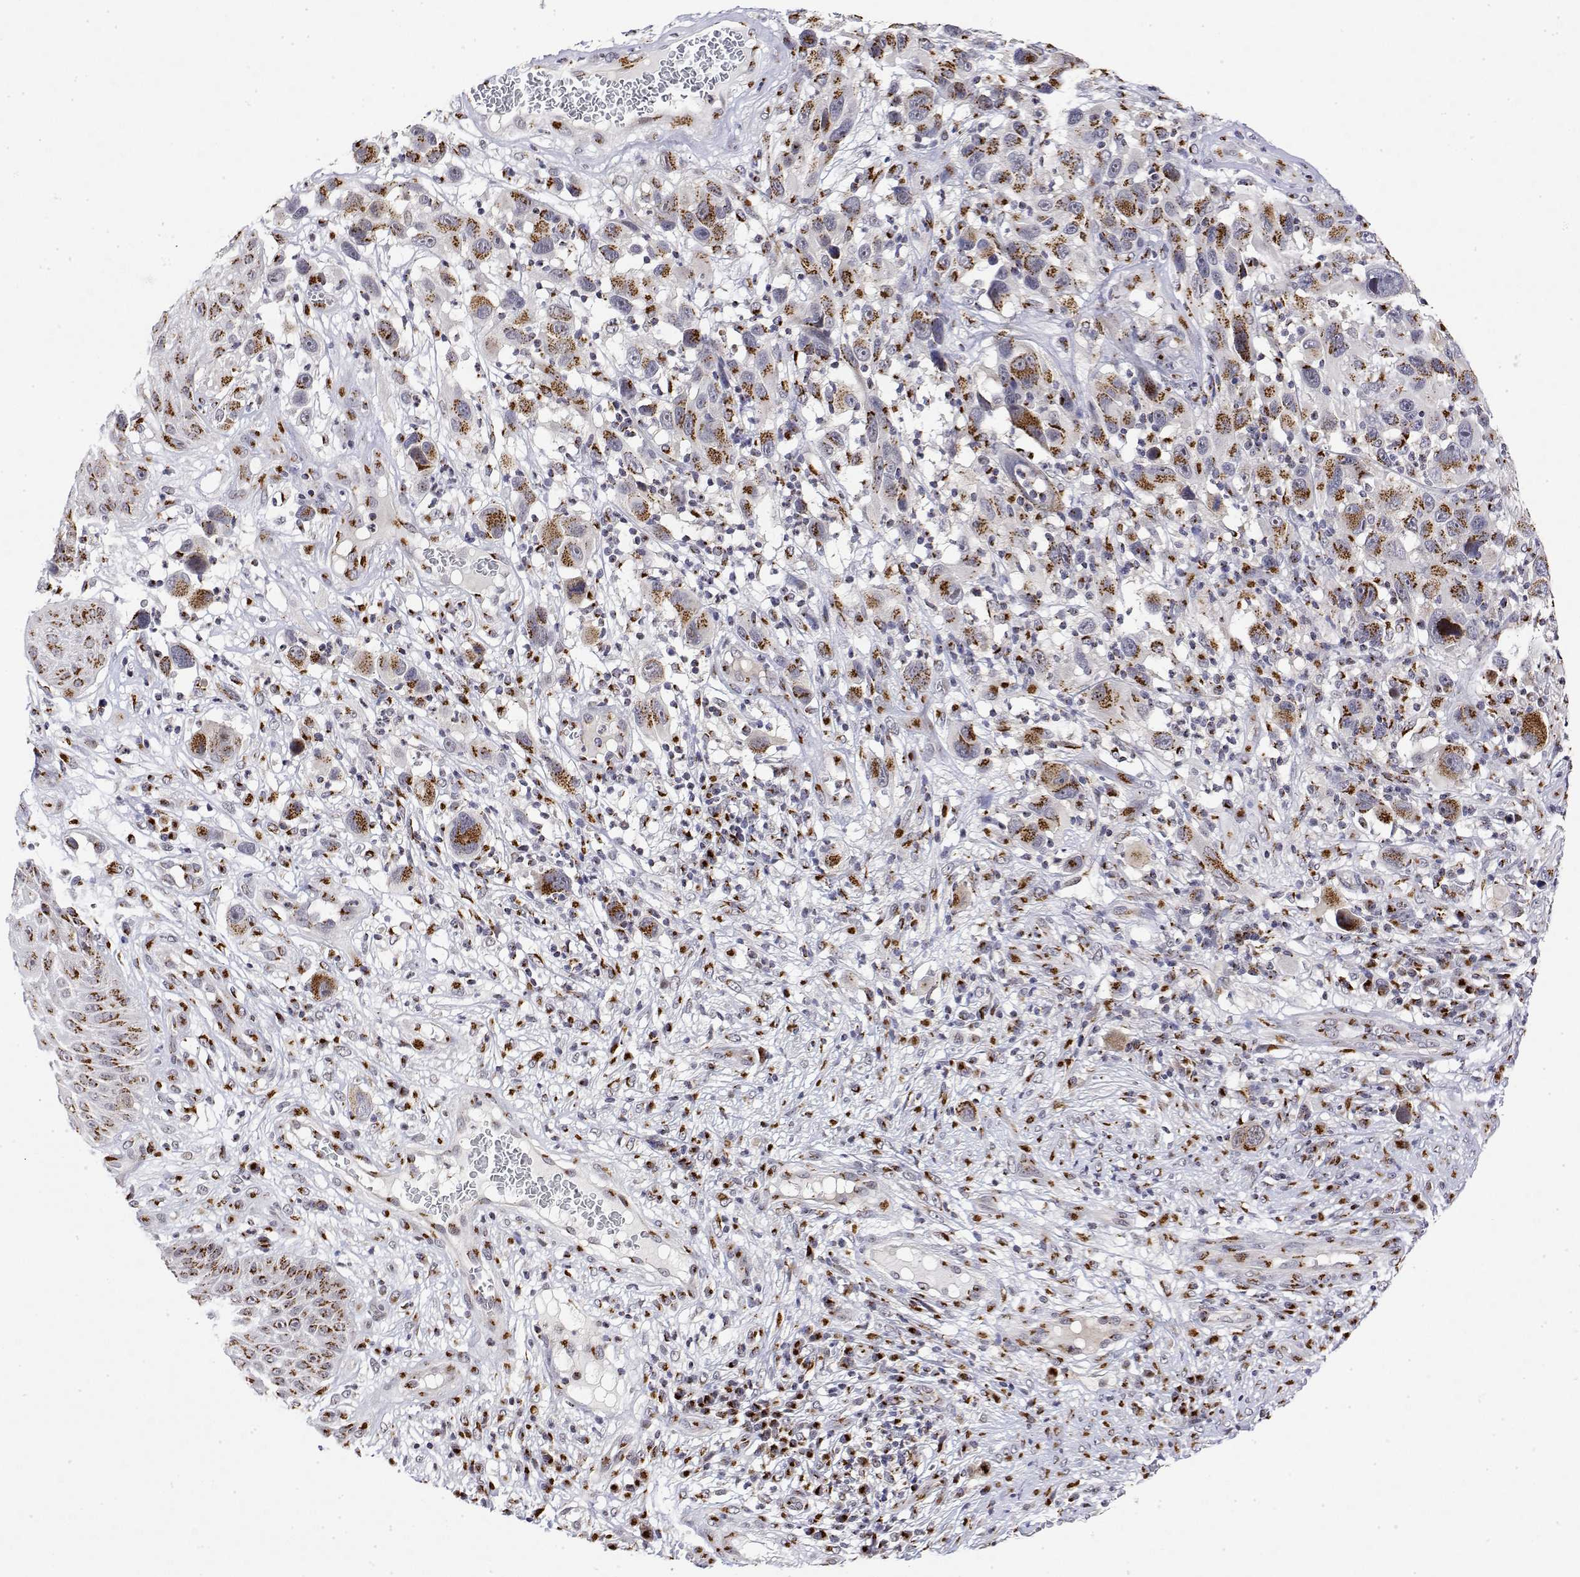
{"staining": {"intensity": "strong", "quantity": ">75%", "location": "cytoplasmic/membranous"}, "tissue": "melanoma", "cell_type": "Tumor cells", "image_type": "cancer", "snomed": [{"axis": "morphology", "description": "Malignant melanoma, NOS"}, {"axis": "topography", "description": "Skin"}], "caption": "An image of human malignant melanoma stained for a protein shows strong cytoplasmic/membranous brown staining in tumor cells.", "gene": "YIPF3", "patient": {"sex": "male", "age": 53}}